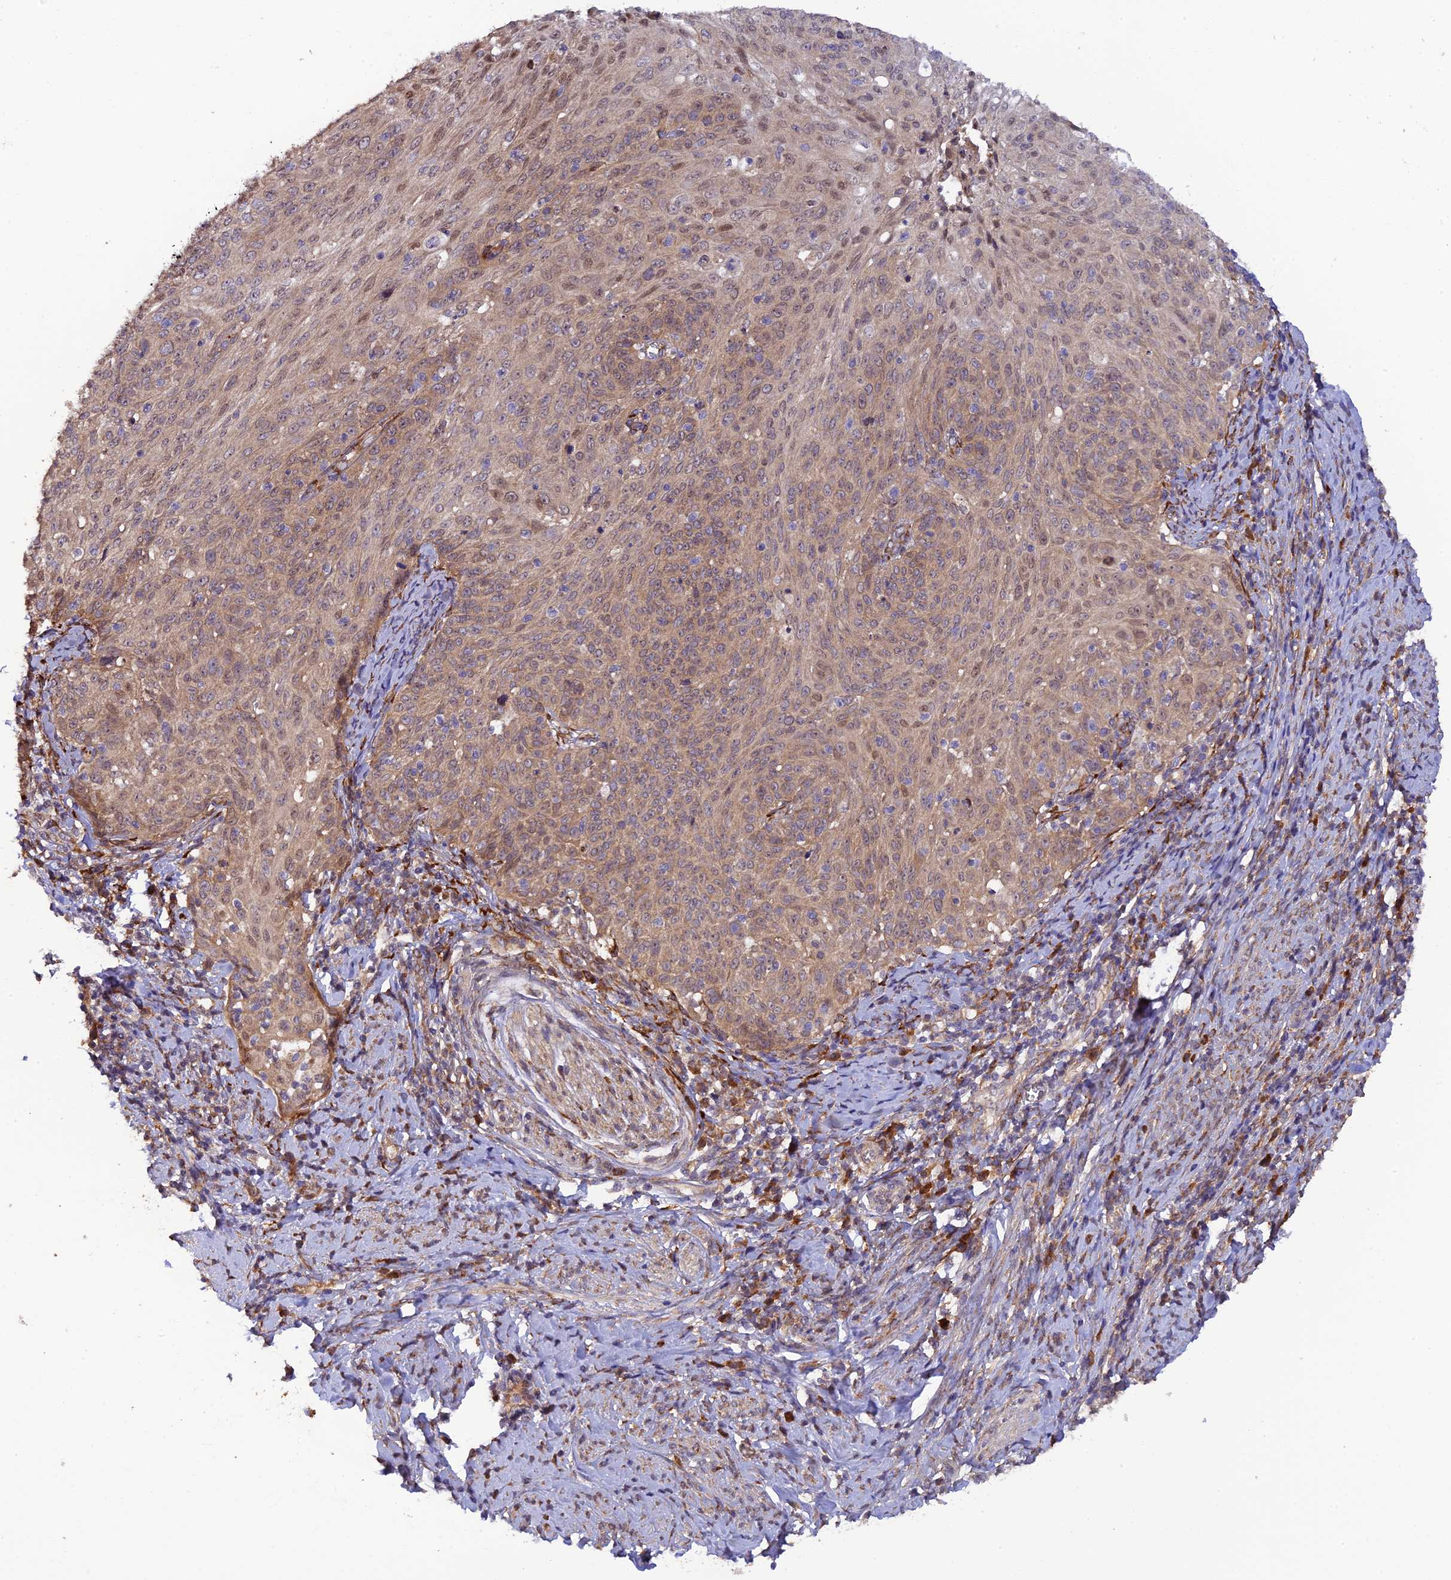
{"staining": {"intensity": "weak", "quantity": "25%-75%", "location": "cytoplasmic/membranous,nuclear"}, "tissue": "cervical cancer", "cell_type": "Tumor cells", "image_type": "cancer", "snomed": [{"axis": "morphology", "description": "Squamous cell carcinoma, NOS"}, {"axis": "topography", "description": "Cervix"}], "caption": "Immunohistochemical staining of cervical cancer demonstrates low levels of weak cytoplasmic/membranous and nuclear positivity in about 25%-75% of tumor cells.", "gene": "P3H3", "patient": {"sex": "female", "age": 70}}